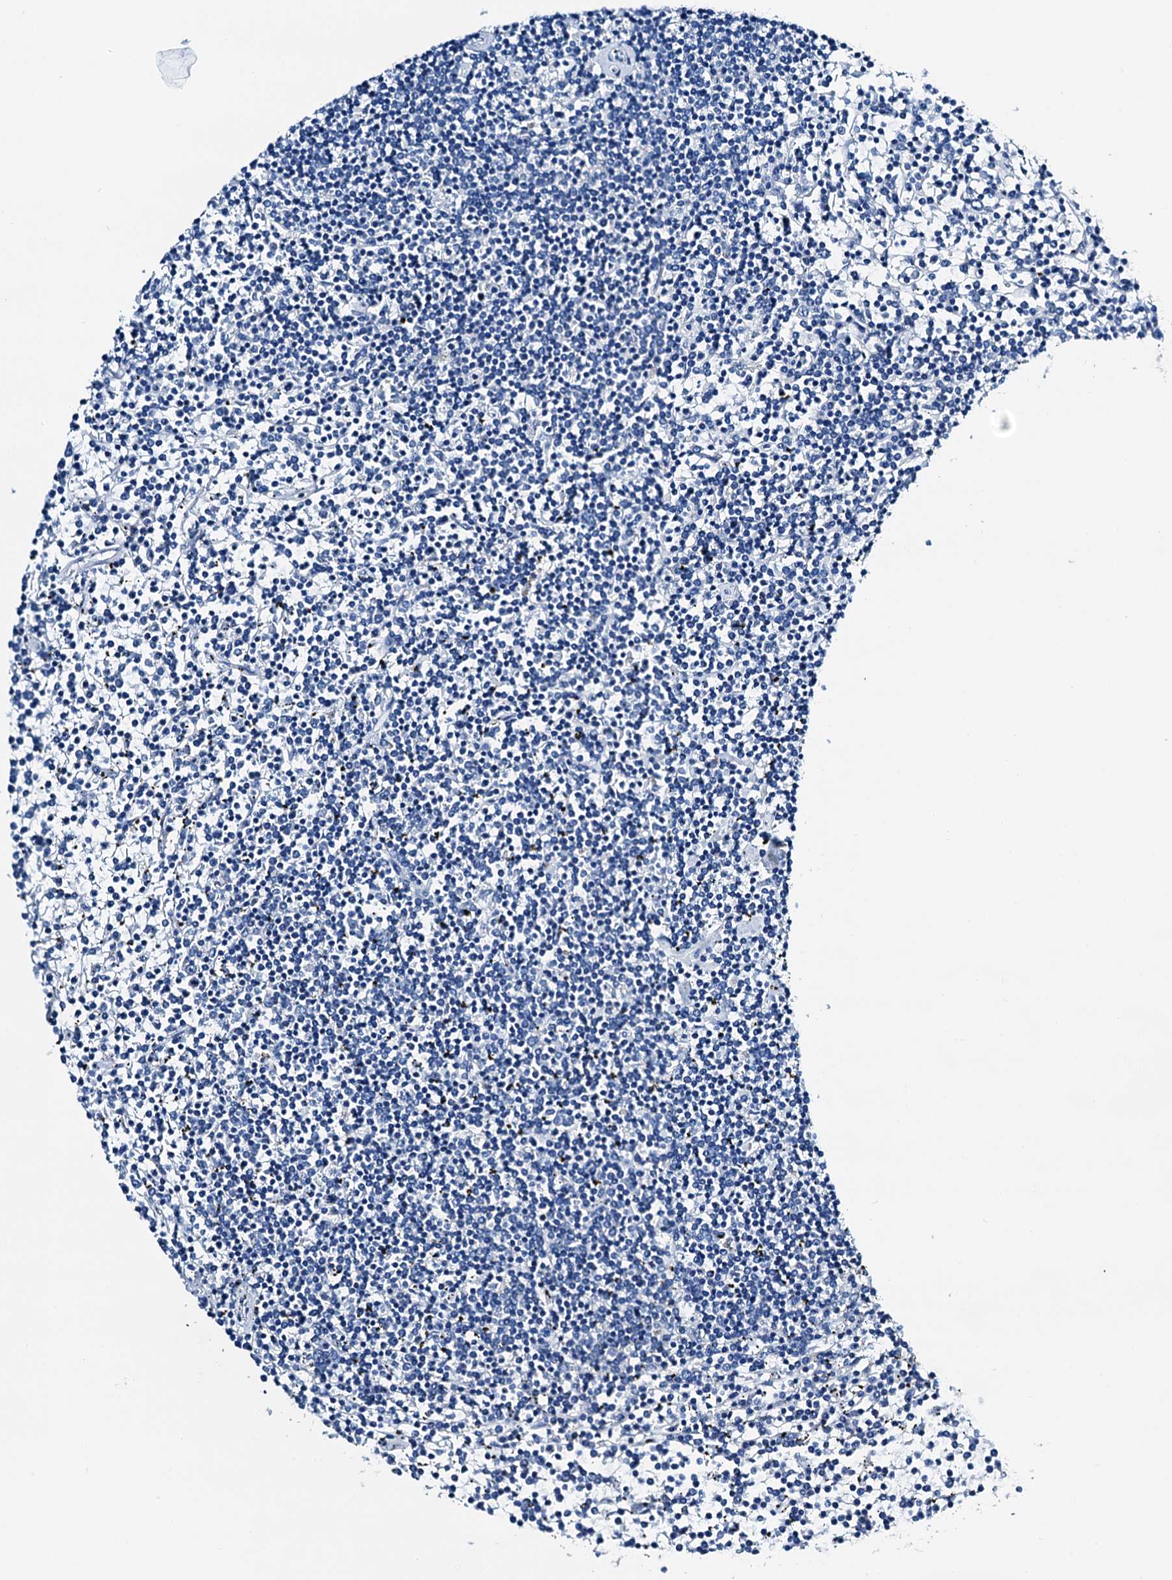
{"staining": {"intensity": "negative", "quantity": "none", "location": "none"}, "tissue": "lymphoma", "cell_type": "Tumor cells", "image_type": "cancer", "snomed": [{"axis": "morphology", "description": "Malignant lymphoma, non-Hodgkin's type, Low grade"}, {"axis": "topography", "description": "Spleen"}], "caption": "The histopathology image displays no staining of tumor cells in low-grade malignant lymphoma, non-Hodgkin's type.", "gene": "C1QTNF4", "patient": {"sex": "female", "age": 19}}